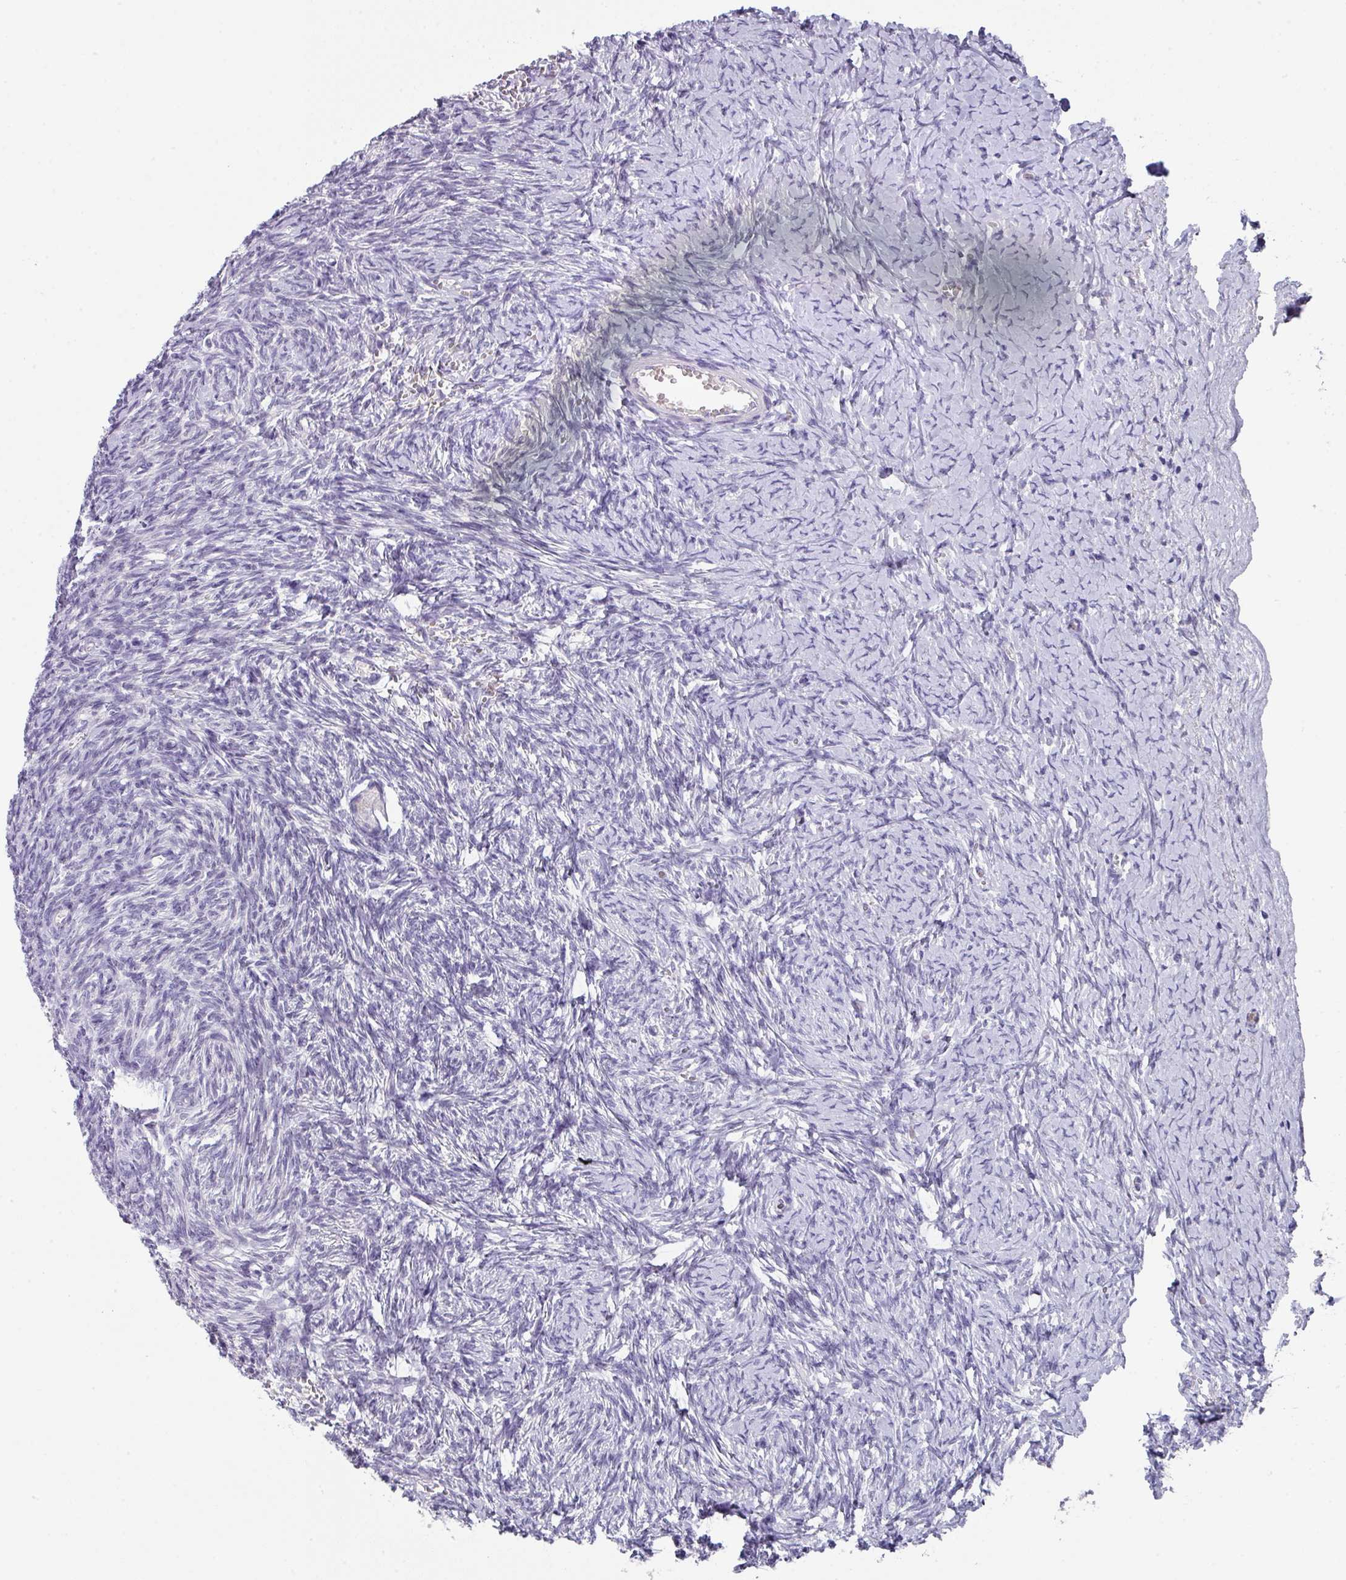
{"staining": {"intensity": "negative", "quantity": "none", "location": "none"}, "tissue": "ovary", "cell_type": "Ovarian stroma cells", "image_type": "normal", "snomed": [{"axis": "morphology", "description": "Normal tissue, NOS"}, {"axis": "topography", "description": "Ovary"}], "caption": "DAB (3,3'-diaminobenzidine) immunohistochemical staining of unremarkable human ovary demonstrates no significant expression in ovarian stroma cells. (DAB (3,3'-diaminobenzidine) immunohistochemistry with hematoxylin counter stain).", "gene": "DEFB115", "patient": {"sex": "female", "age": 39}}